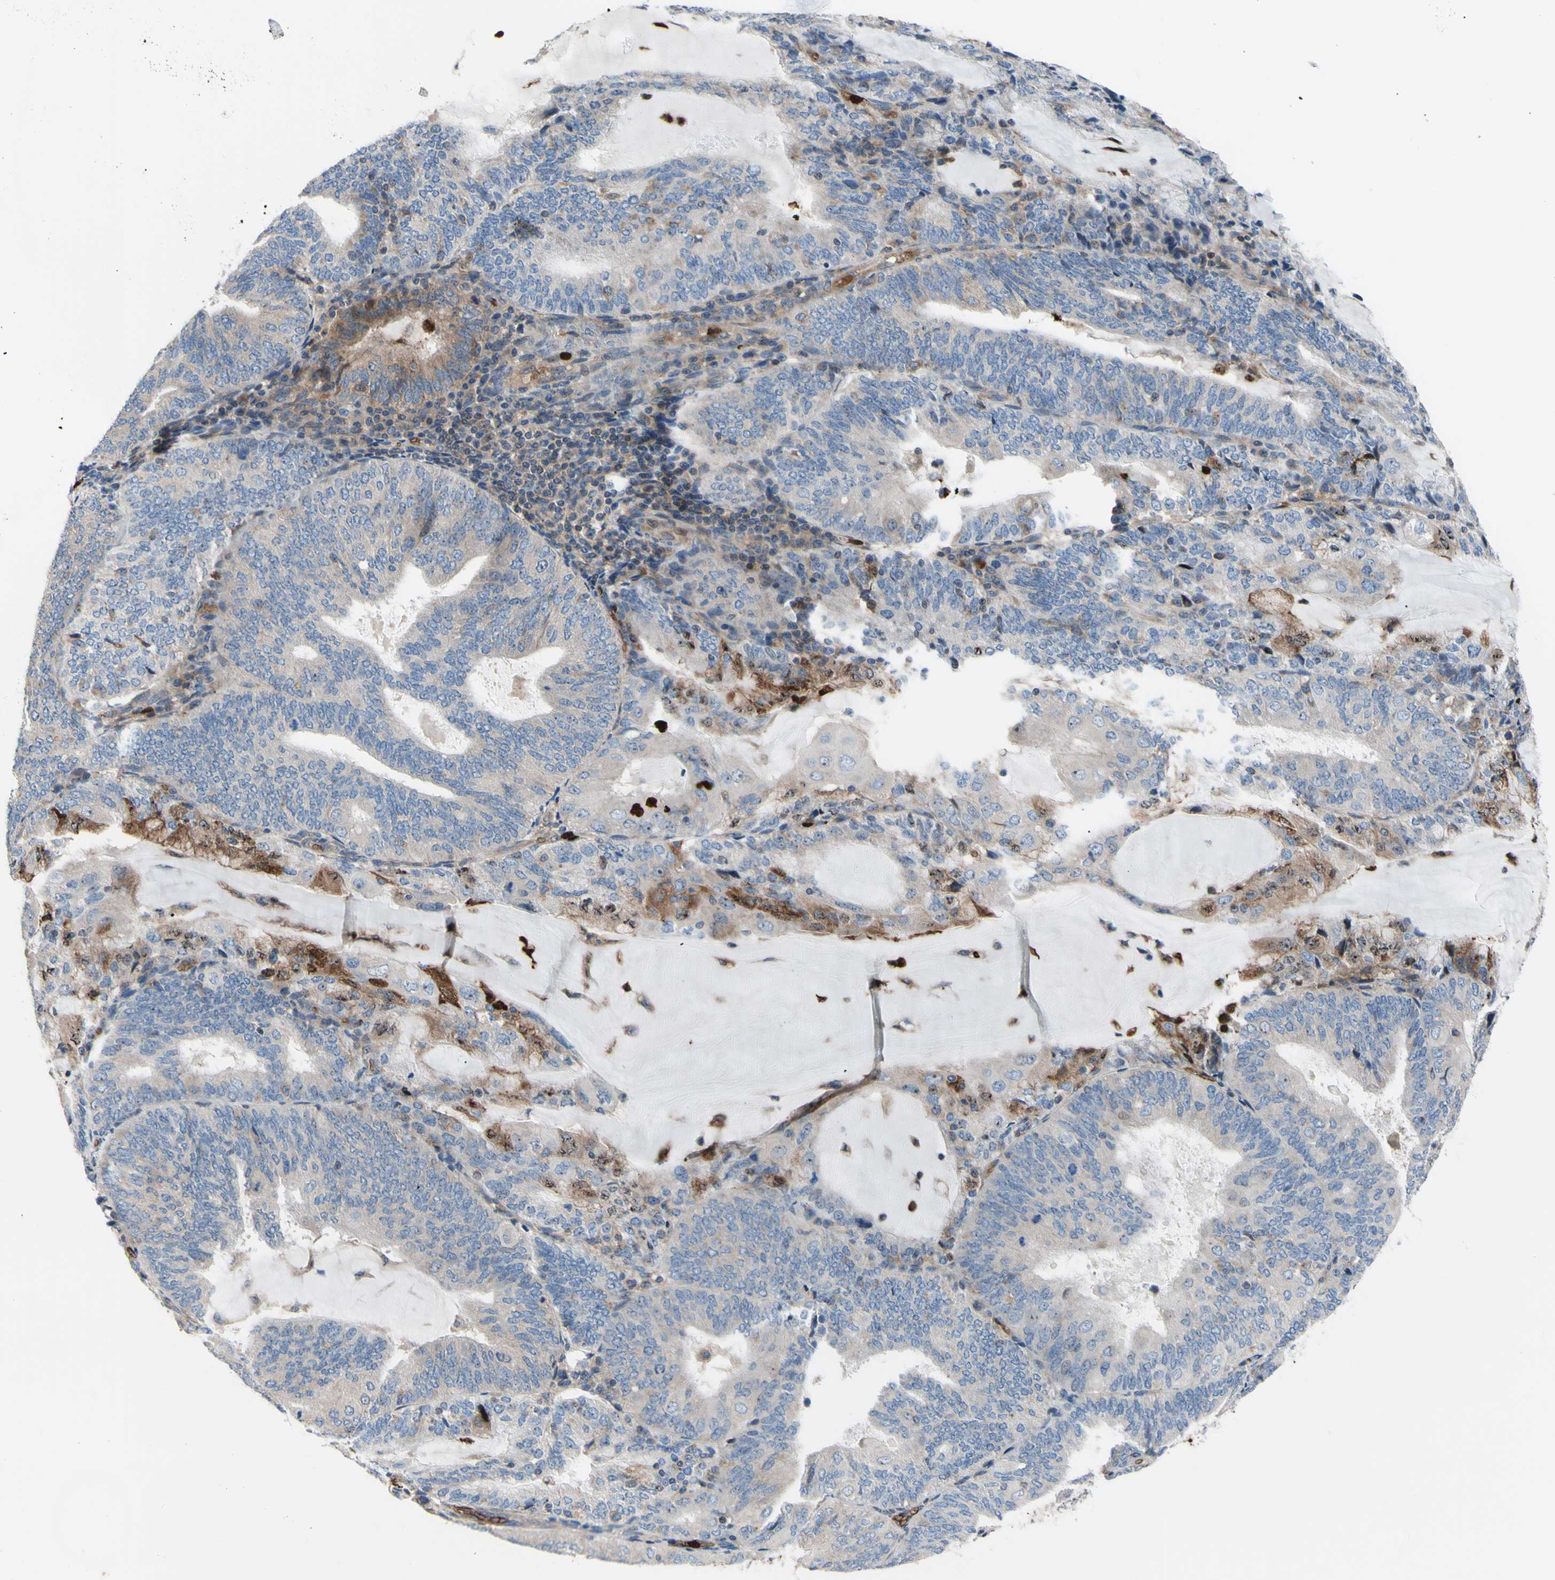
{"staining": {"intensity": "weak", "quantity": ">75%", "location": "cytoplasmic/membranous"}, "tissue": "endometrial cancer", "cell_type": "Tumor cells", "image_type": "cancer", "snomed": [{"axis": "morphology", "description": "Adenocarcinoma, NOS"}, {"axis": "topography", "description": "Endometrium"}], "caption": "Weak cytoplasmic/membranous expression for a protein is seen in approximately >75% of tumor cells of endometrial cancer (adenocarcinoma) using immunohistochemistry.", "gene": "USP9X", "patient": {"sex": "female", "age": 81}}